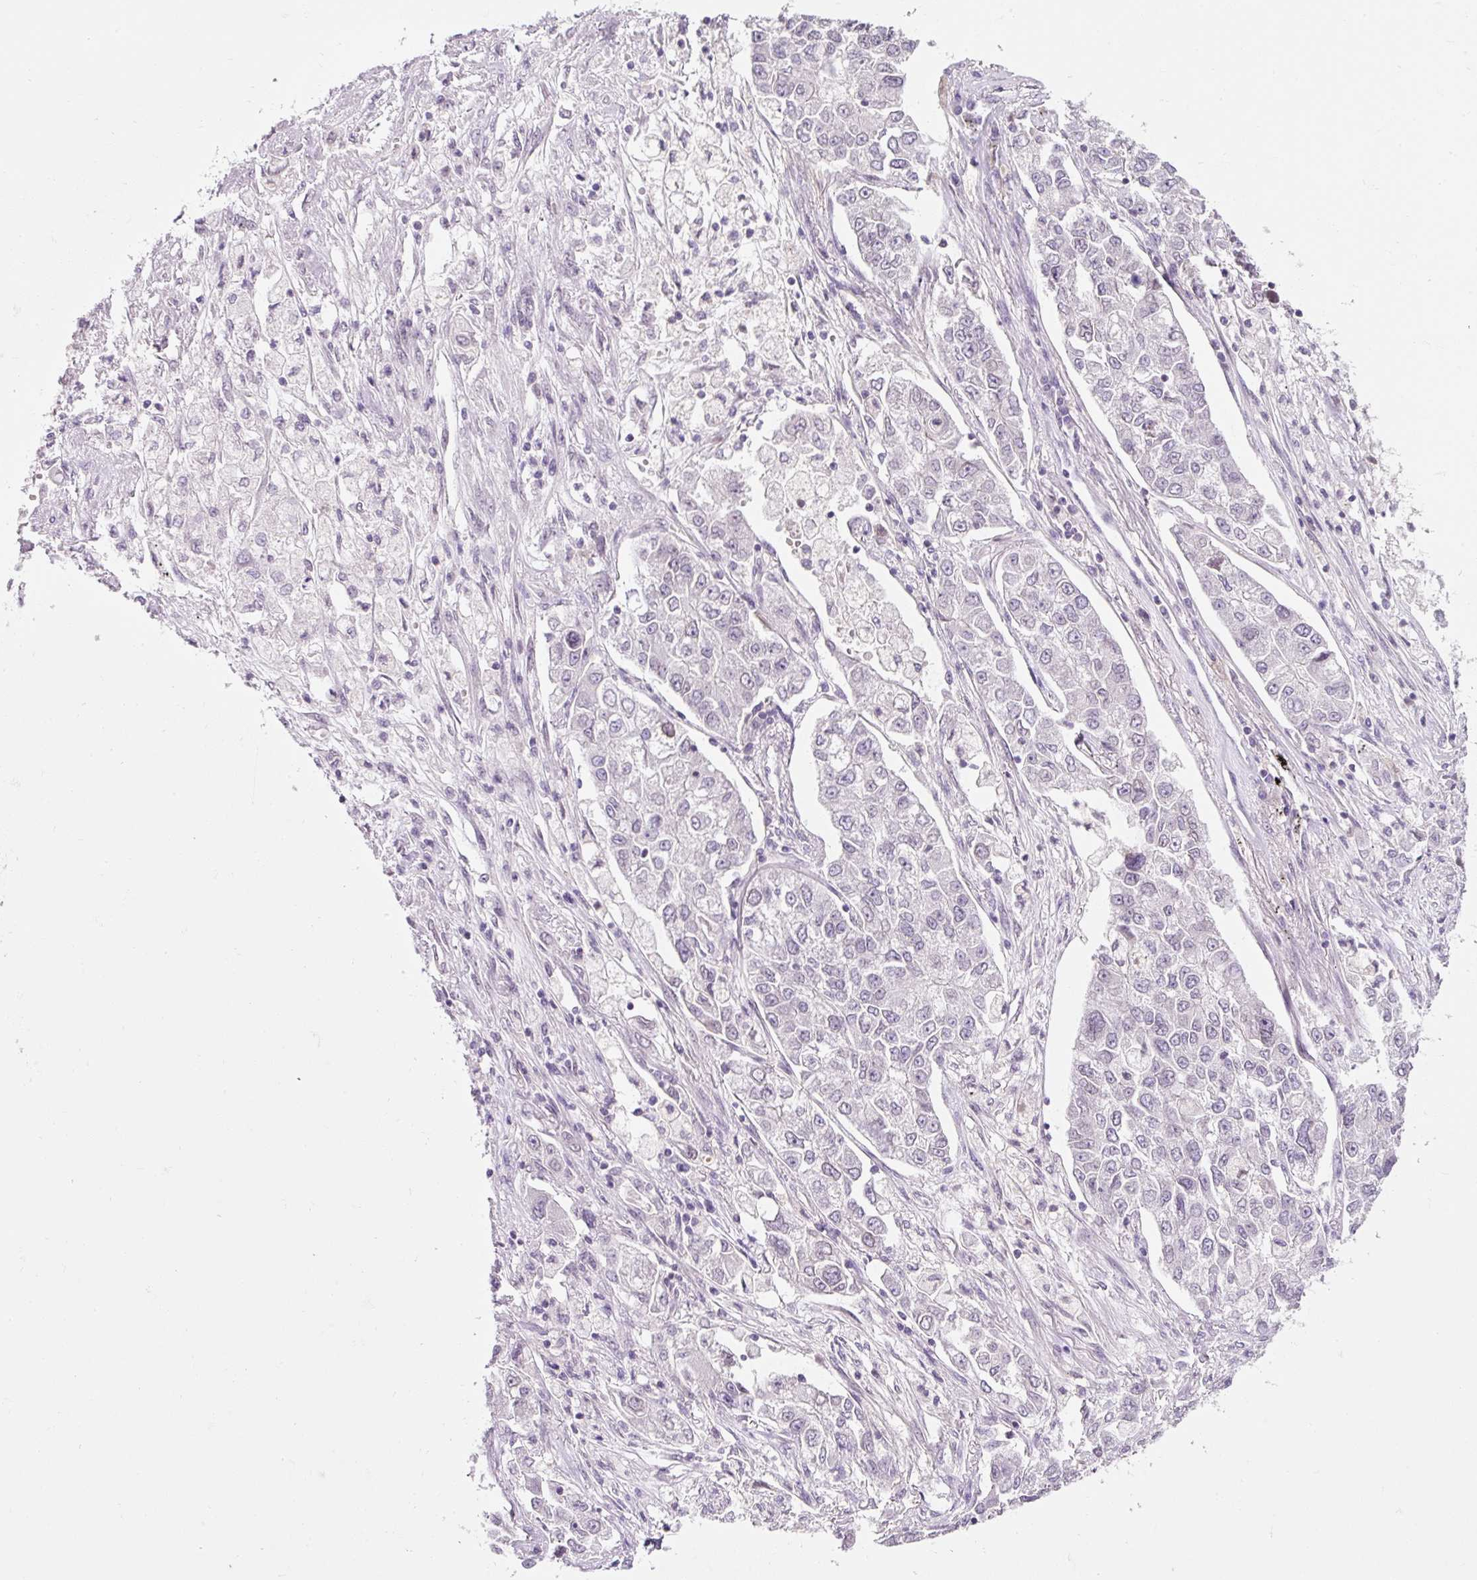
{"staining": {"intensity": "negative", "quantity": "none", "location": "none"}, "tissue": "lung cancer", "cell_type": "Tumor cells", "image_type": "cancer", "snomed": [{"axis": "morphology", "description": "Adenocarcinoma, NOS"}, {"axis": "topography", "description": "Lung"}], "caption": "Tumor cells are negative for brown protein staining in adenocarcinoma (lung).", "gene": "ZNF610", "patient": {"sex": "male", "age": 49}}